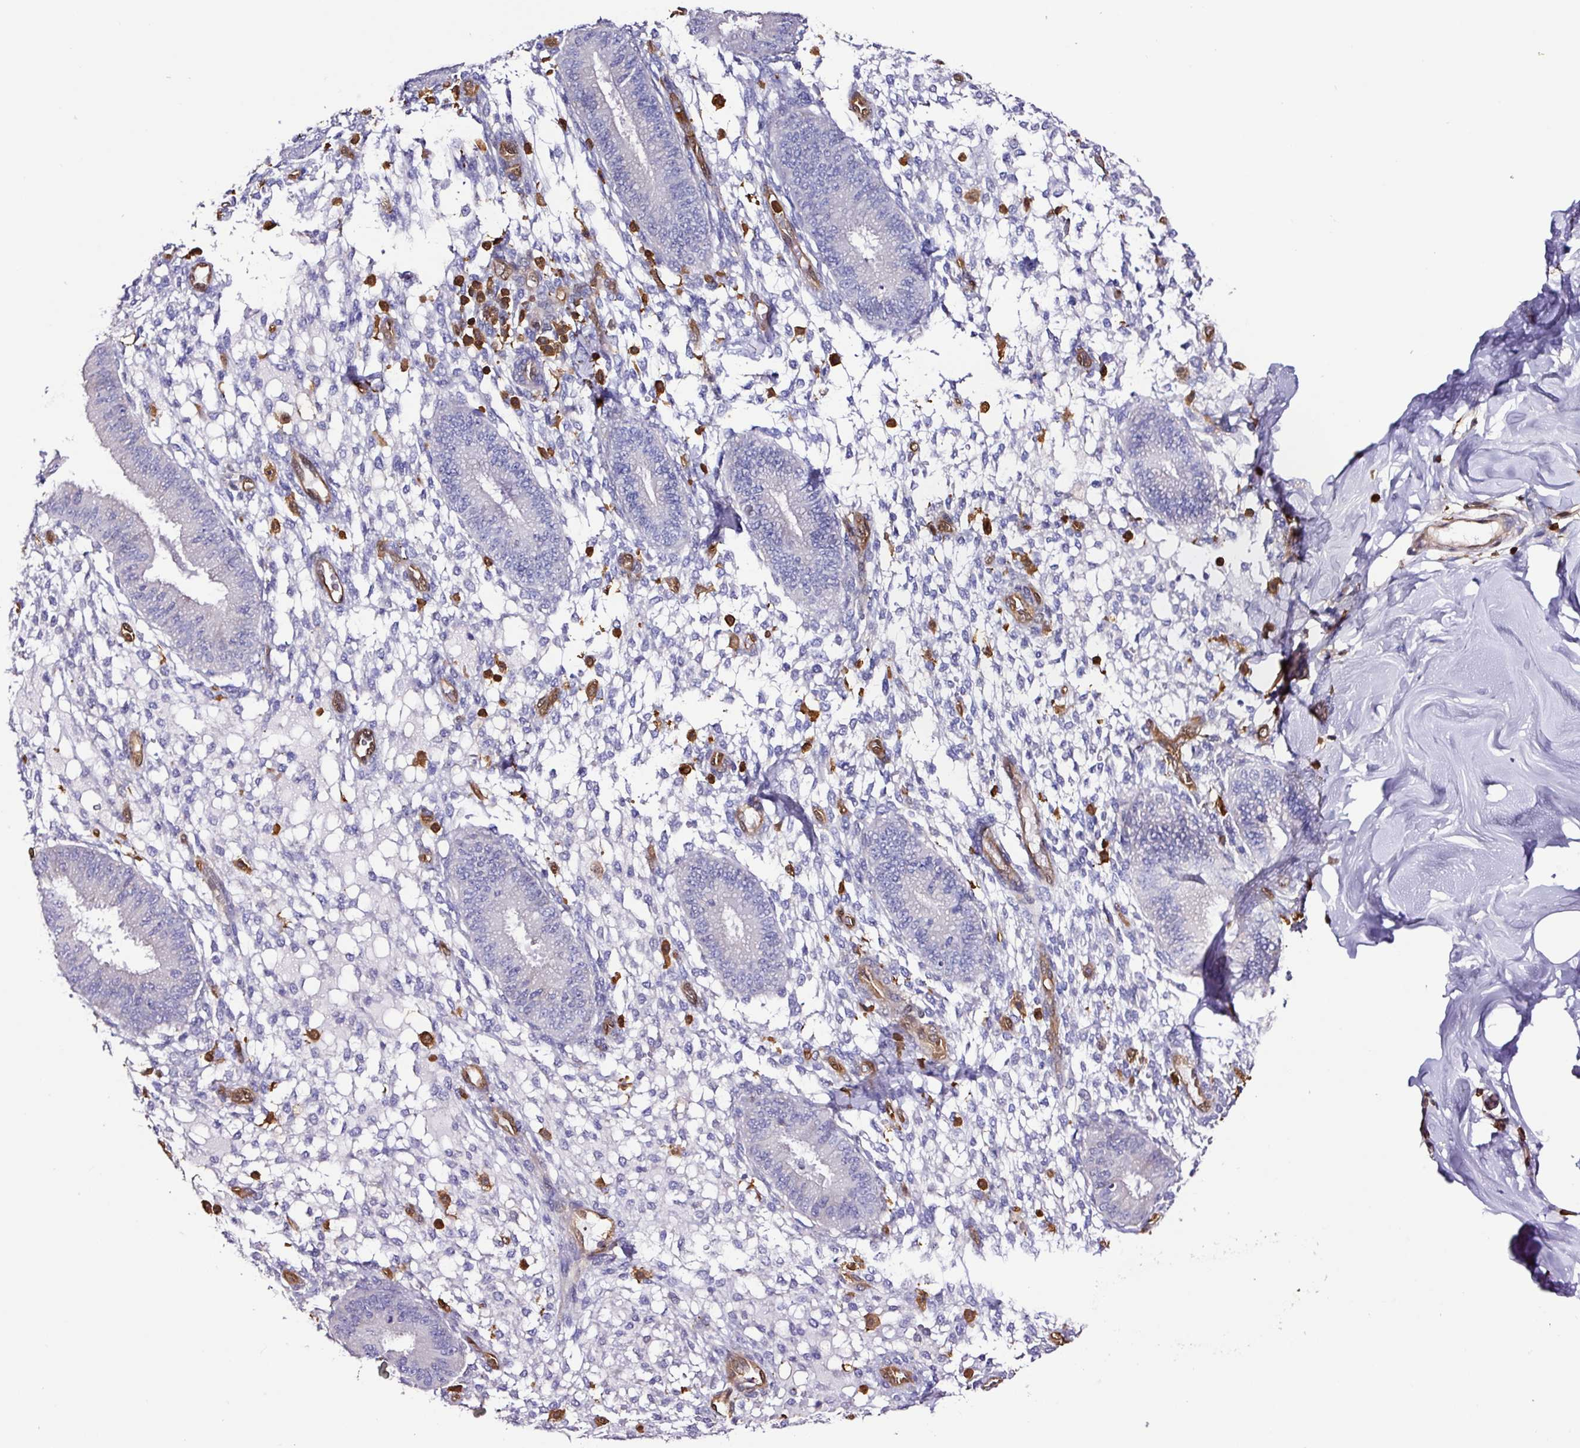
{"staining": {"intensity": "strong", "quantity": "<25%", "location": "cytoplasmic/membranous,nuclear"}, "tissue": "endometrium", "cell_type": "Cells in endometrial stroma", "image_type": "normal", "snomed": [{"axis": "morphology", "description": "Normal tissue, NOS"}, {"axis": "topography", "description": "Endometrium"}], "caption": "Endometrium stained with IHC shows strong cytoplasmic/membranous,nuclear expression in approximately <25% of cells in endometrial stroma.", "gene": "ARHGDIB", "patient": {"sex": "female", "age": 49}}